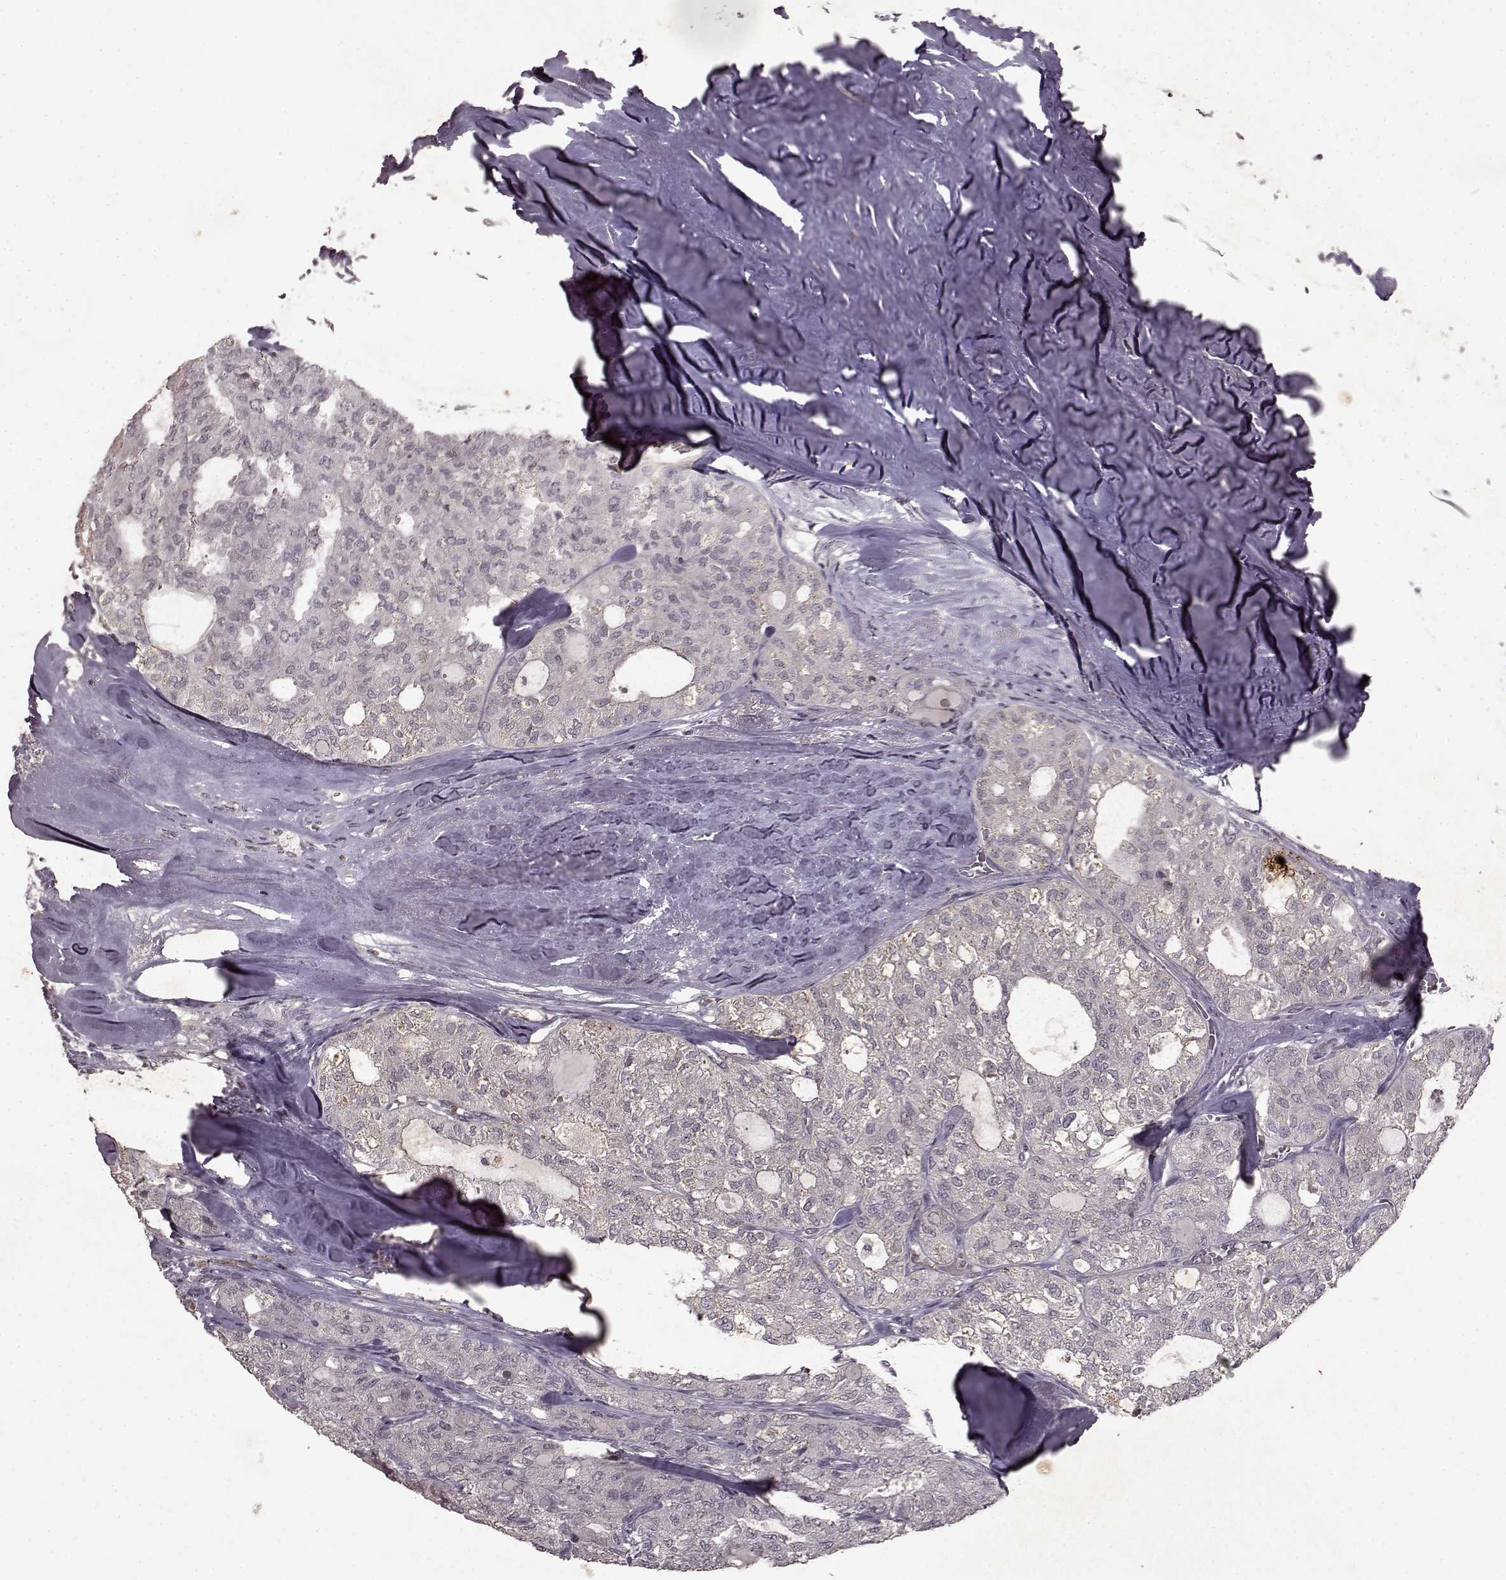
{"staining": {"intensity": "negative", "quantity": "none", "location": "none"}, "tissue": "thyroid cancer", "cell_type": "Tumor cells", "image_type": "cancer", "snomed": [{"axis": "morphology", "description": "Follicular adenoma carcinoma, NOS"}, {"axis": "topography", "description": "Thyroid gland"}], "caption": "Immunohistochemistry of thyroid cancer demonstrates no positivity in tumor cells.", "gene": "LHB", "patient": {"sex": "male", "age": 75}}